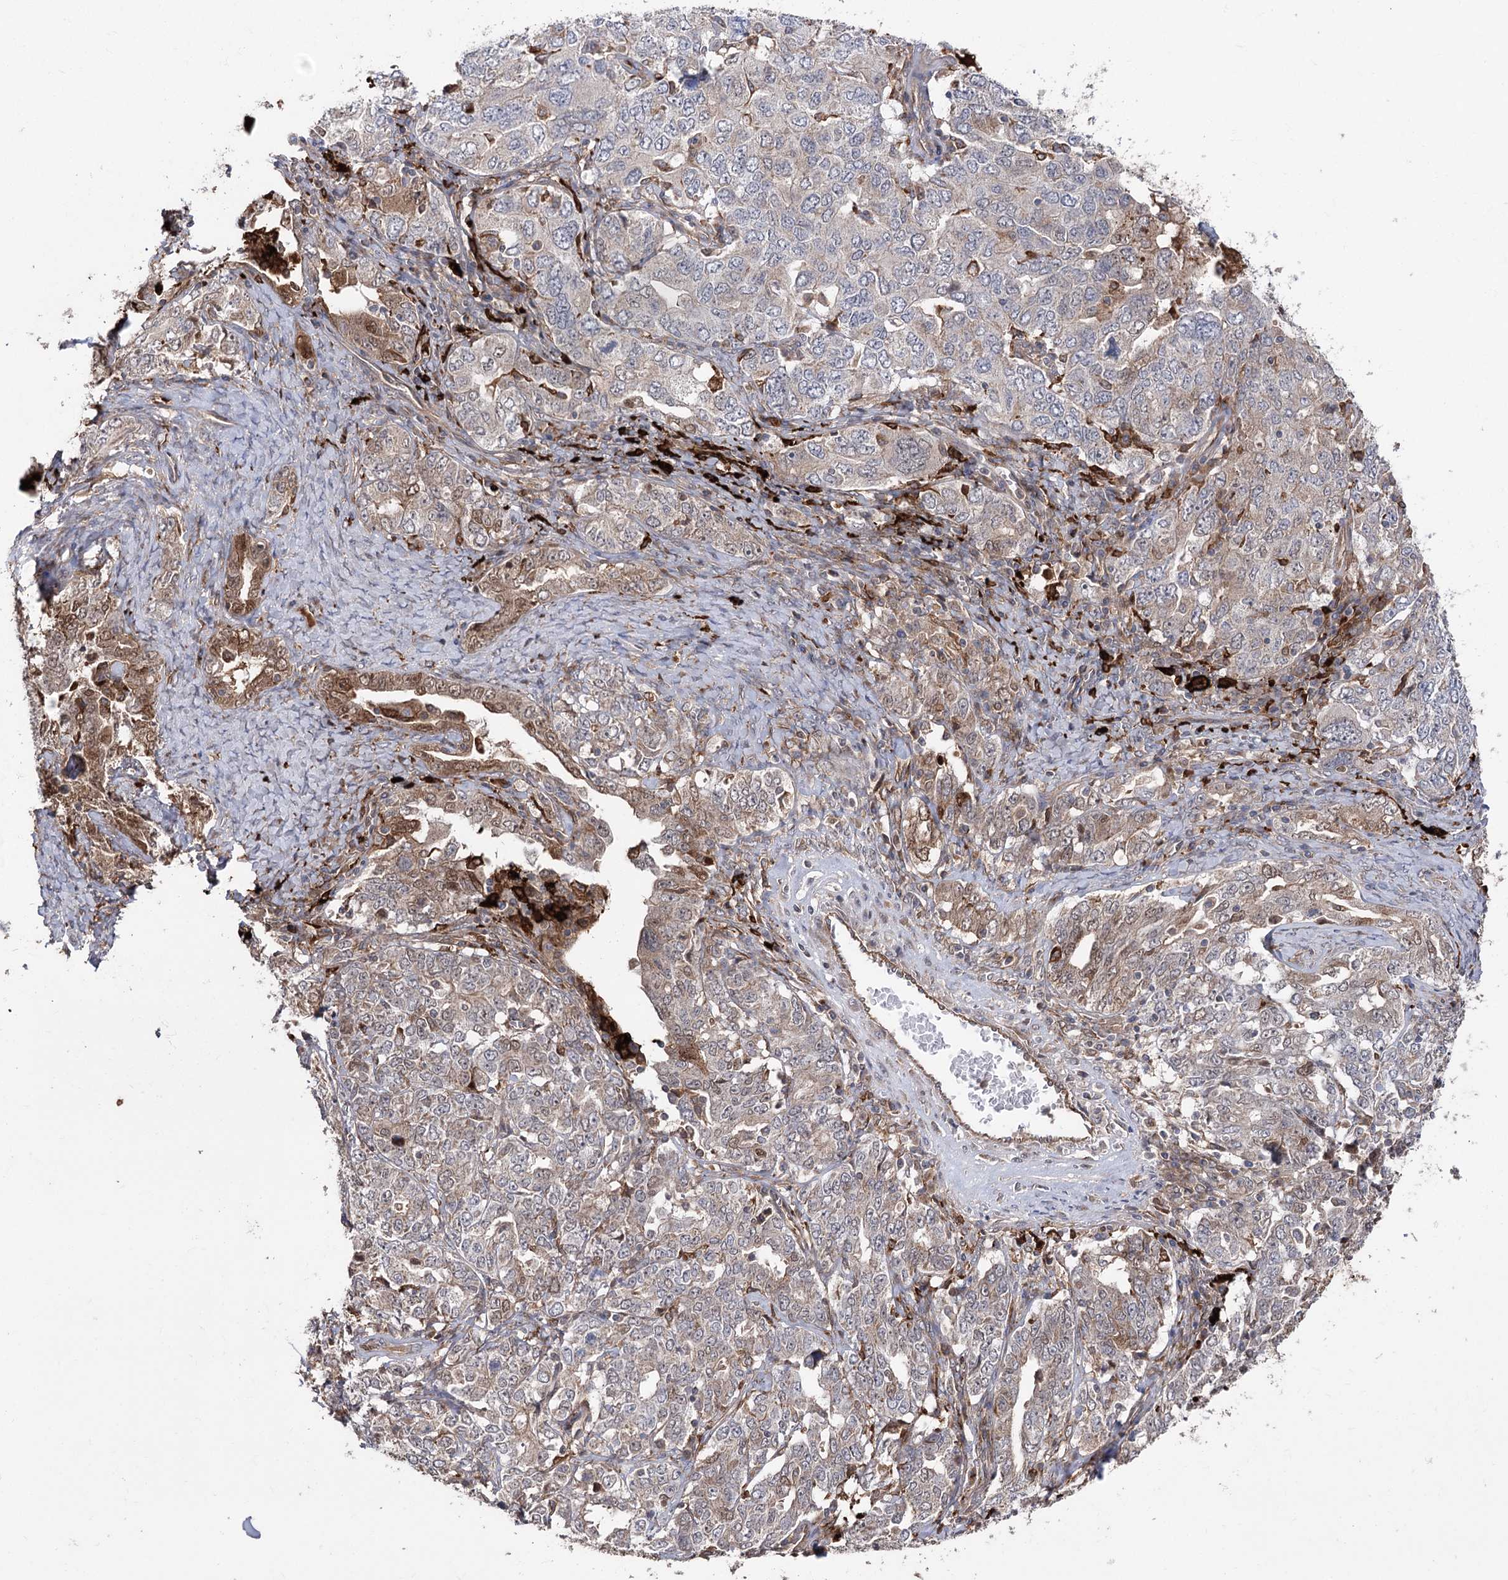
{"staining": {"intensity": "moderate", "quantity": "<25%", "location": "cytoplasmic/membranous,nuclear"}, "tissue": "ovarian cancer", "cell_type": "Tumor cells", "image_type": "cancer", "snomed": [{"axis": "morphology", "description": "Carcinoma, endometroid"}, {"axis": "topography", "description": "Ovary"}], "caption": "DAB (3,3'-diaminobenzidine) immunohistochemical staining of ovarian cancer shows moderate cytoplasmic/membranous and nuclear protein expression in approximately <25% of tumor cells.", "gene": "OTUD1", "patient": {"sex": "female", "age": 62}}